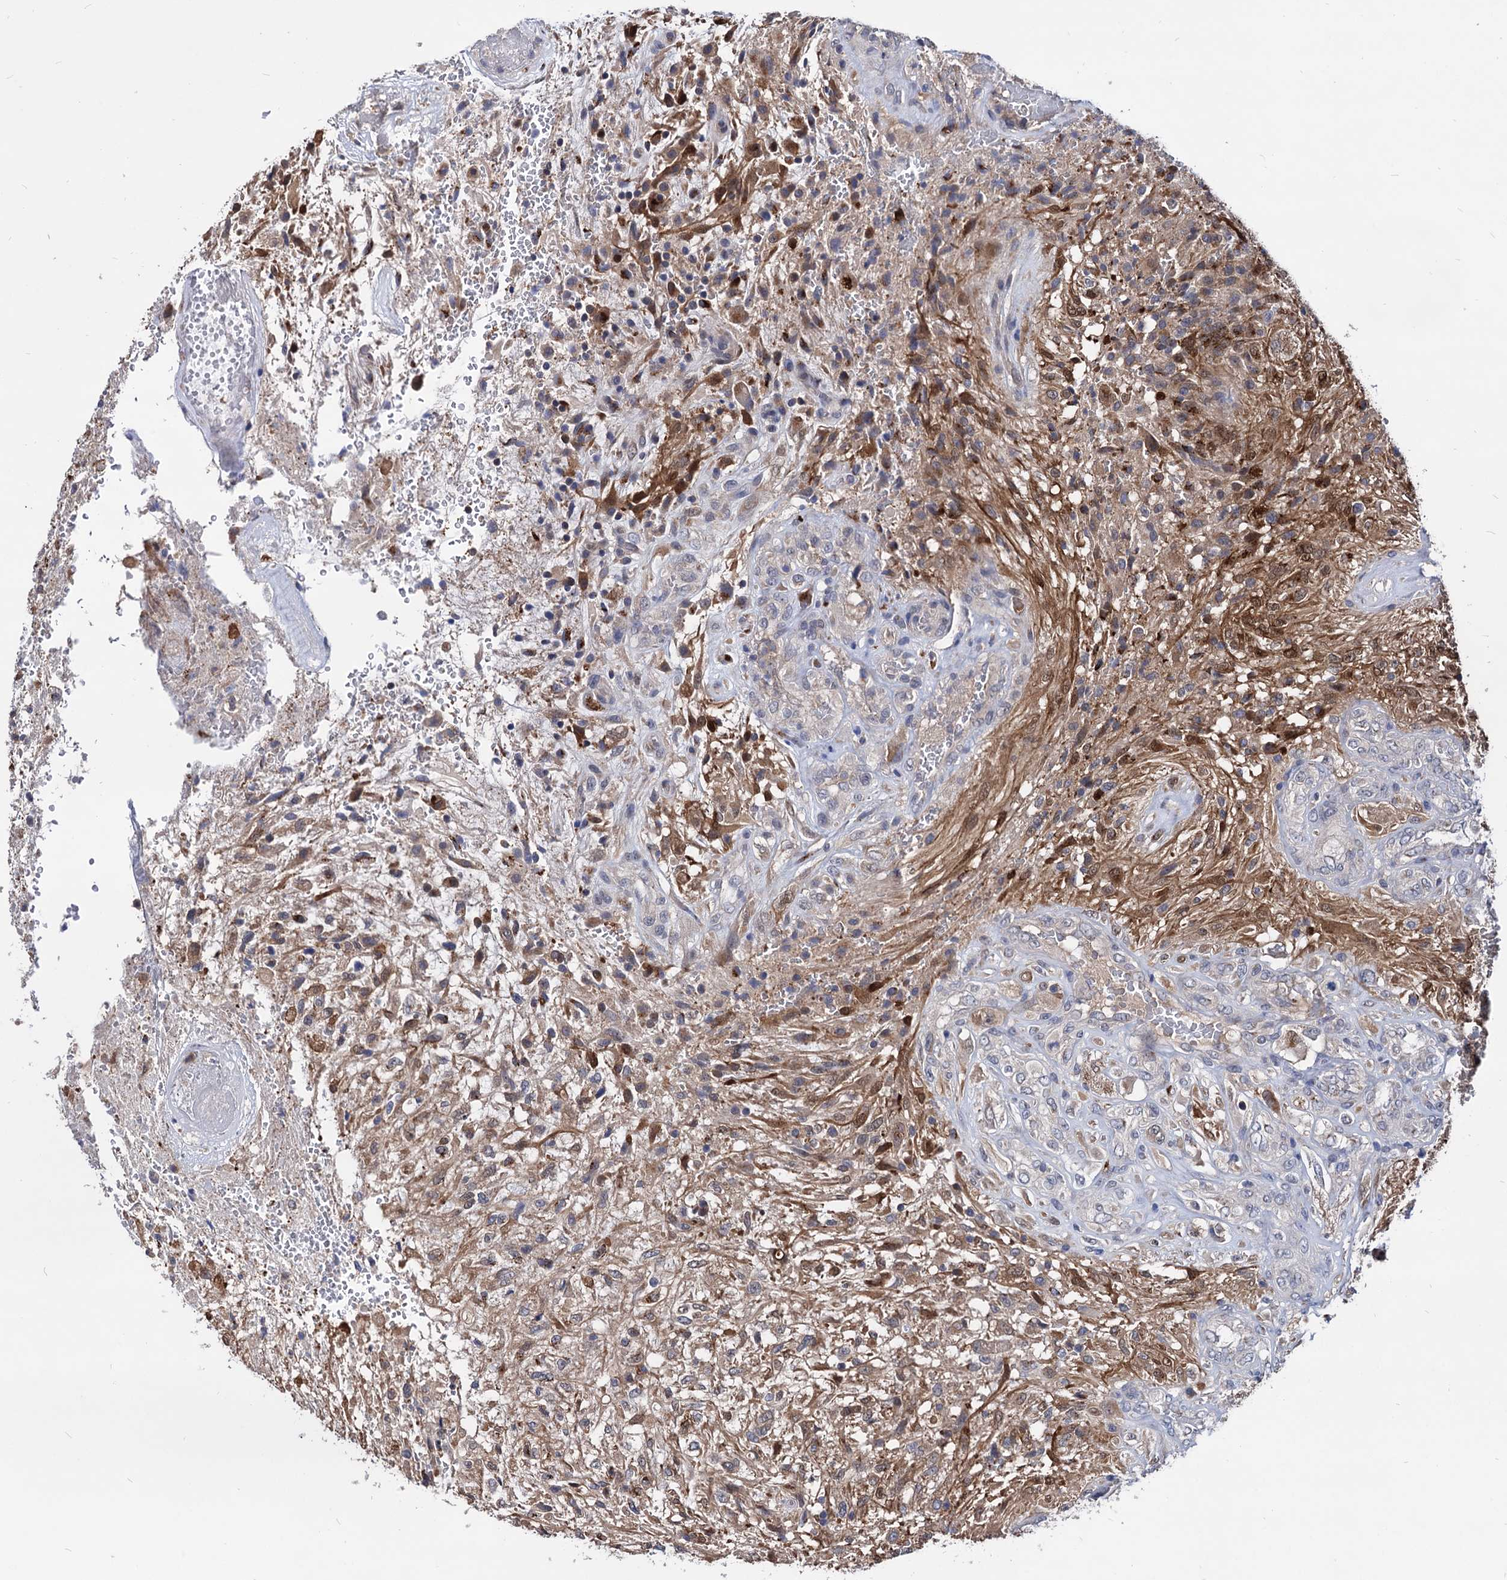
{"staining": {"intensity": "moderate", "quantity": "<25%", "location": "cytoplasmic/membranous"}, "tissue": "glioma", "cell_type": "Tumor cells", "image_type": "cancer", "snomed": [{"axis": "morphology", "description": "Glioma, malignant, High grade"}, {"axis": "topography", "description": "Brain"}], "caption": "Approximately <25% of tumor cells in glioma demonstrate moderate cytoplasmic/membranous protein positivity as visualized by brown immunohistochemical staining.", "gene": "ESD", "patient": {"sex": "male", "age": 56}}